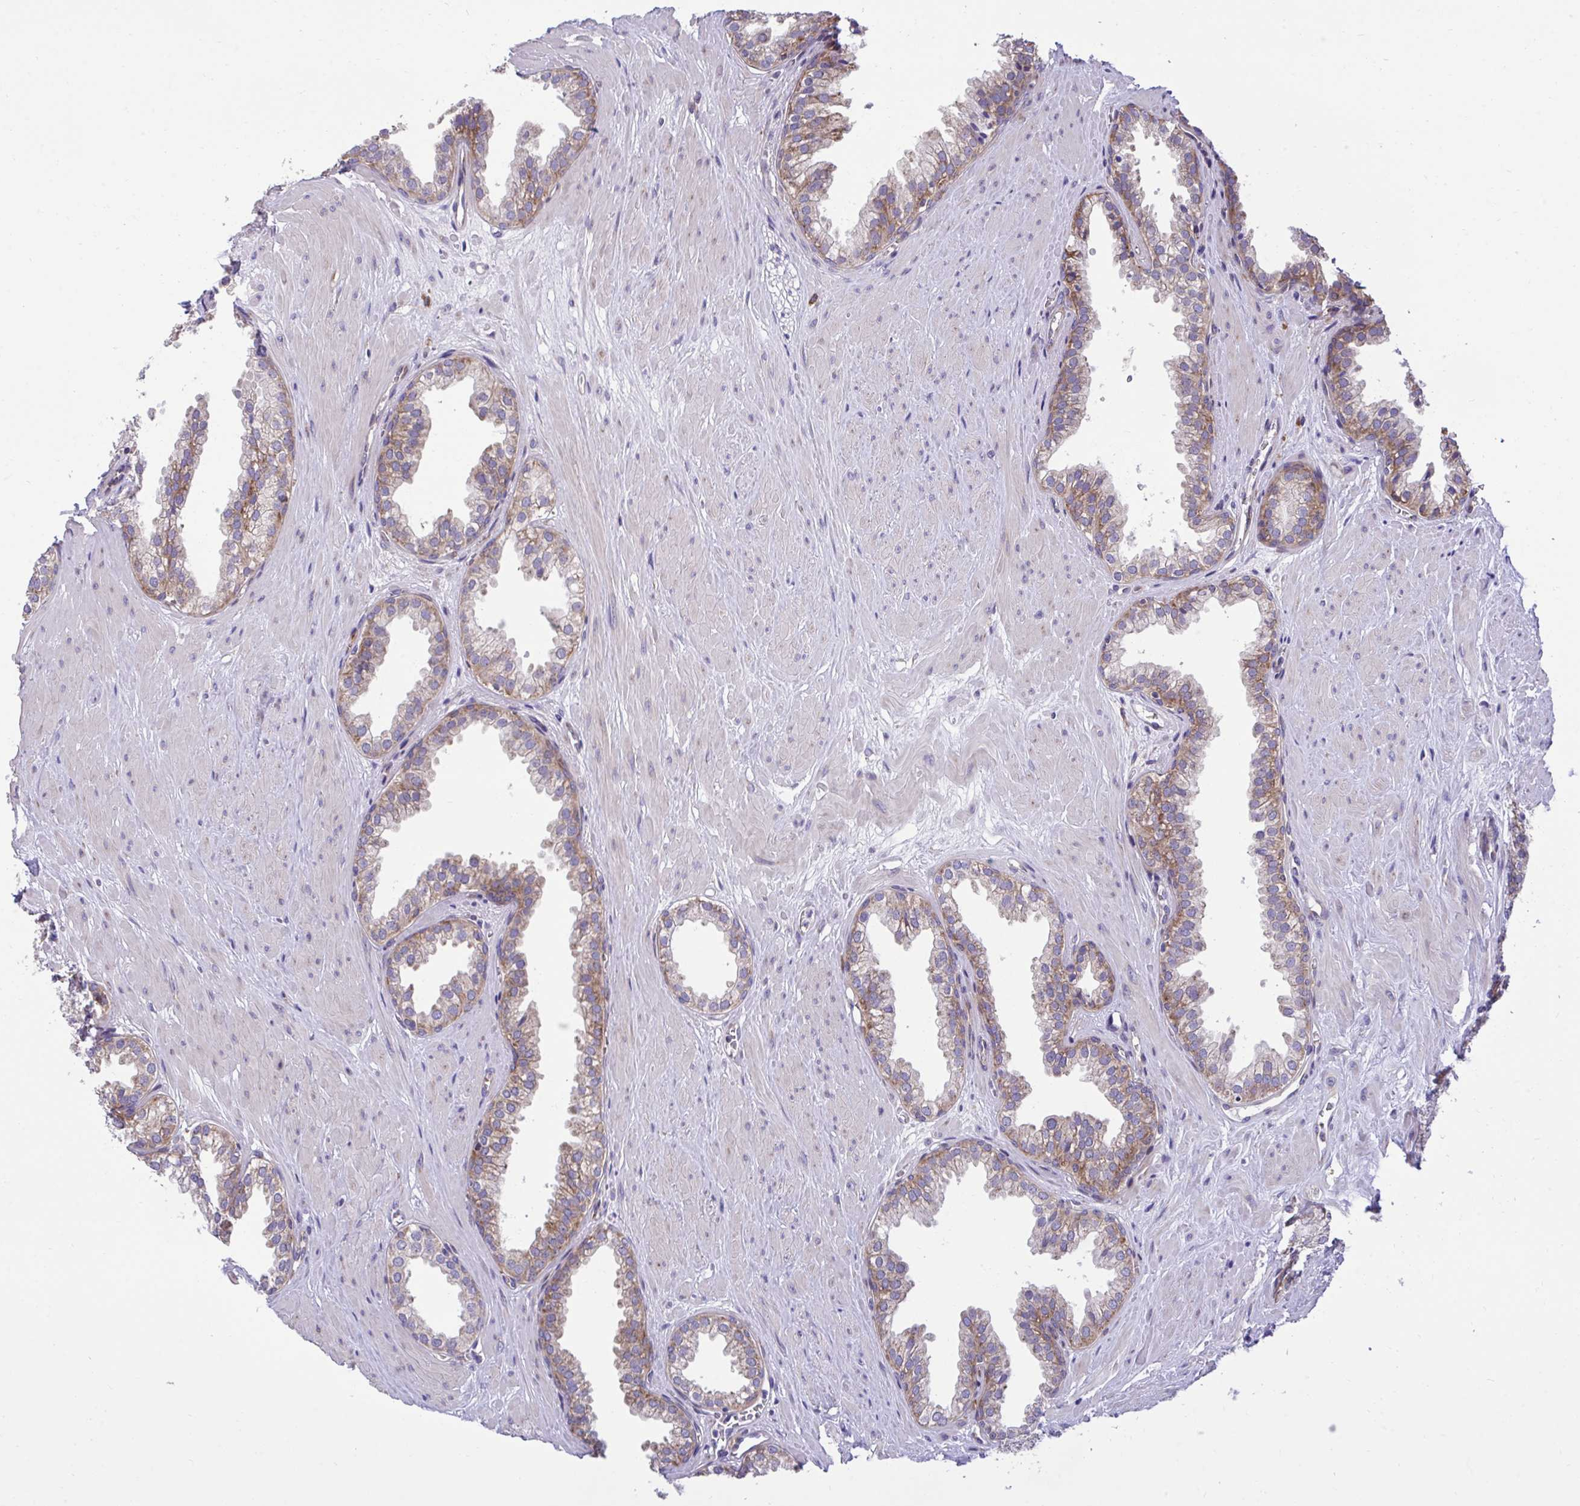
{"staining": {"intensity": "moderate", "quantity": ">75%", "location": "cytoplasmic/membranous"}, "tissue": "prostate", "cell_type": "Glandular cells", "image_type": "normal", "snomed": [{"axis": "morphology", "description": "Normal tissue, NOS"}, {"axis": "topography", "description": "Prostate"}, {"axis": "topography", "description": "Peripheral nerve tissue"}], "caption": "The photomicrograph shows staining of benign prostate, revealing moderate cytoplasmic/membranous protein staining (brown color) within glandular cells. (DAB = brown stain, brightfield microscopy at high magnification).", "gene": "RPS15", "patient": {"sex": "male", "age": 55}}